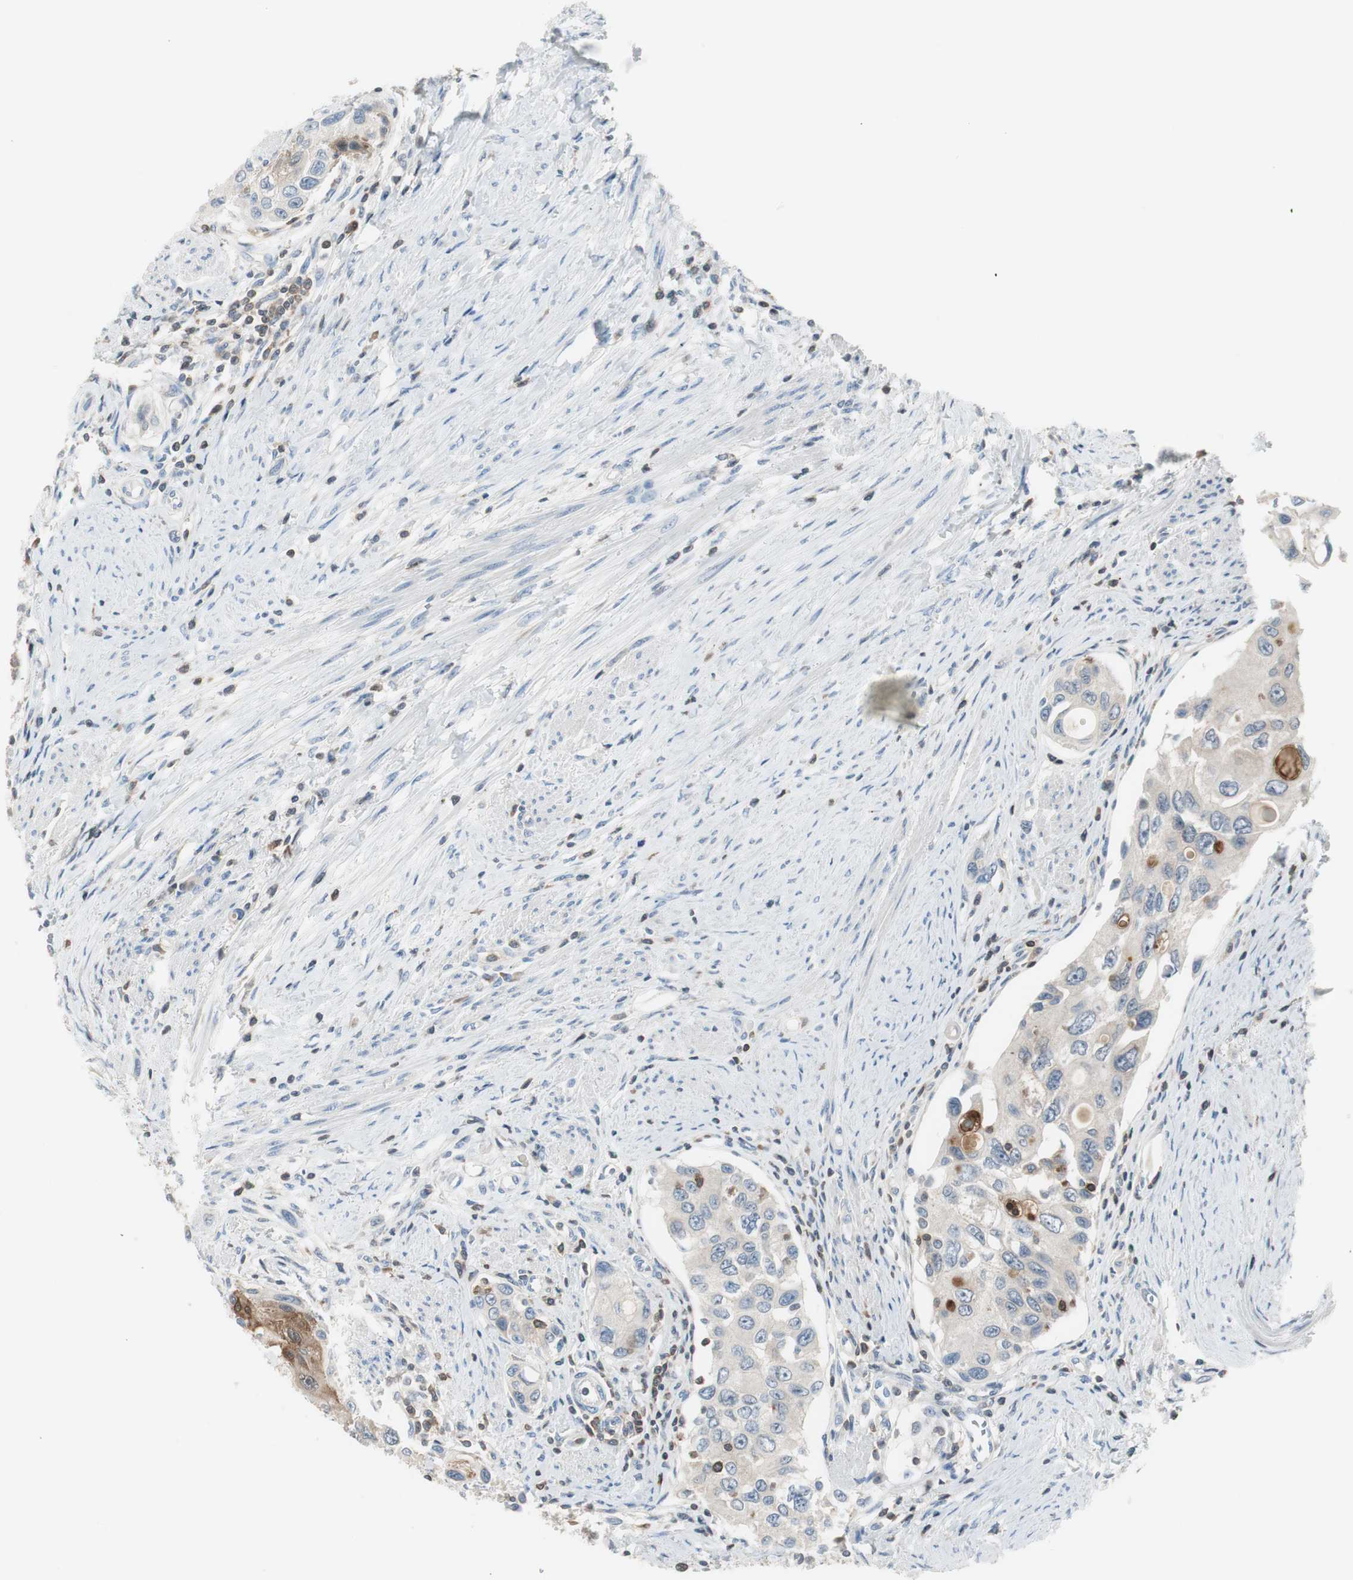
{"staining": {"intensity": "moderate", "quantity": "<25%", "location": "cytoplasmic/membranous"}, "tissue": "urothelial cancer", "cell_type": "Tumor cells", "image_type": "cancer", "snomed": [{"axis": "morphology", "description": "Urothelial carcinoma, High grade"}, {"axis": "topography", "description": "Urinary bladder"}], "caption": "Moderate cytoplasmic/membranous protein staining is identified in about <25% of tumor cells in urothelial carcinoma (high-grade).", "gene": "SLC9A3R1", "patient": {"sex": "female", "age": 56}}